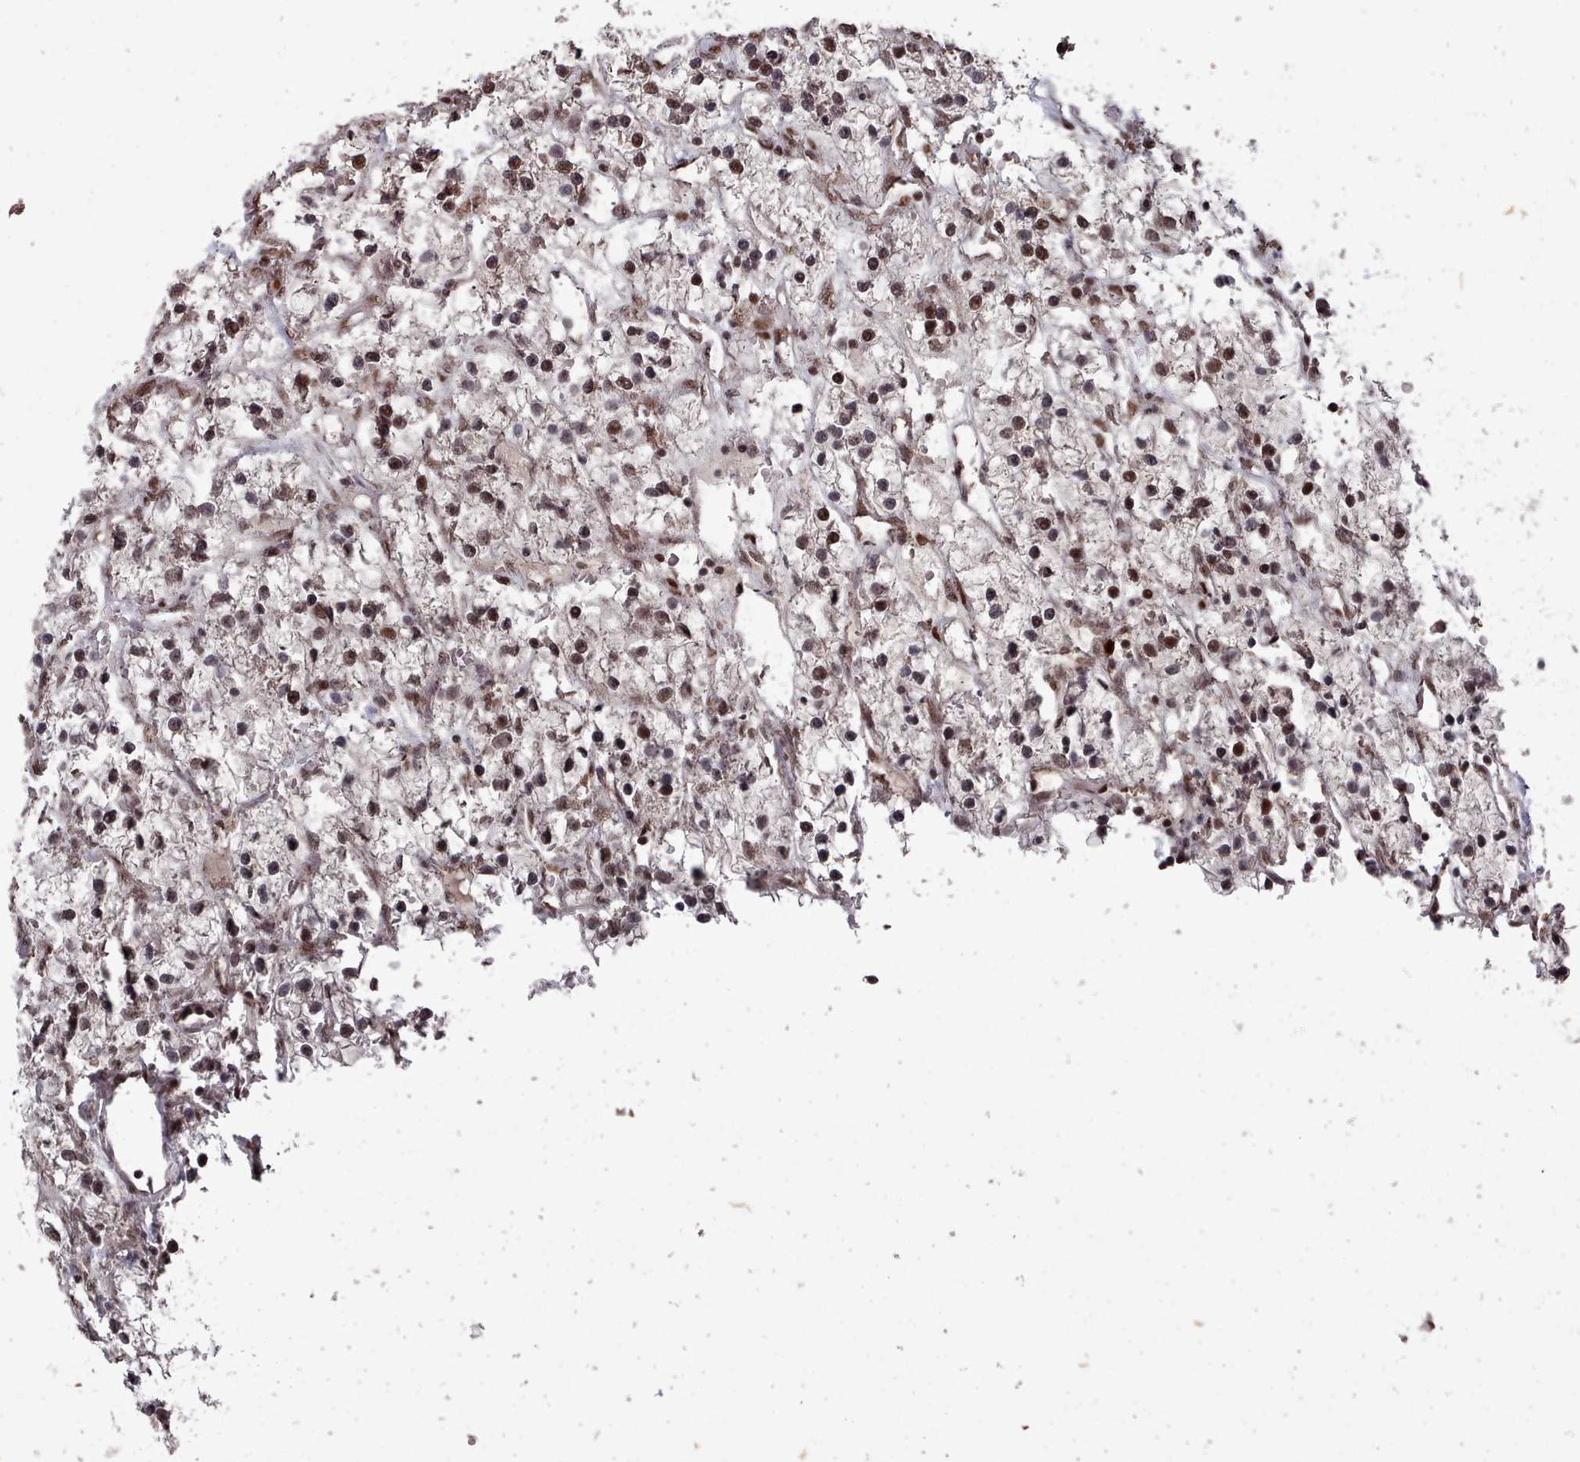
{"staining": {"intensity": "moderate", "quantity": ">75%", "location": "nuclear"}, "tissue": "renal cancer", "cell_type": "Tumor cells", "image_type": "cancer", "snomed": [{"axis": "morphology", "description": "Adenocarcinoma, NOS"}, {"axis": "topography", "description": "Kidney"}], "caption": "Renal adenocarcinoma stained with a brown dye shows moderate nuclear positive staining in approximately >75% of tumor cells.", "gene": "PNRC2", "patient": {"sex": "female", "age": 57}}